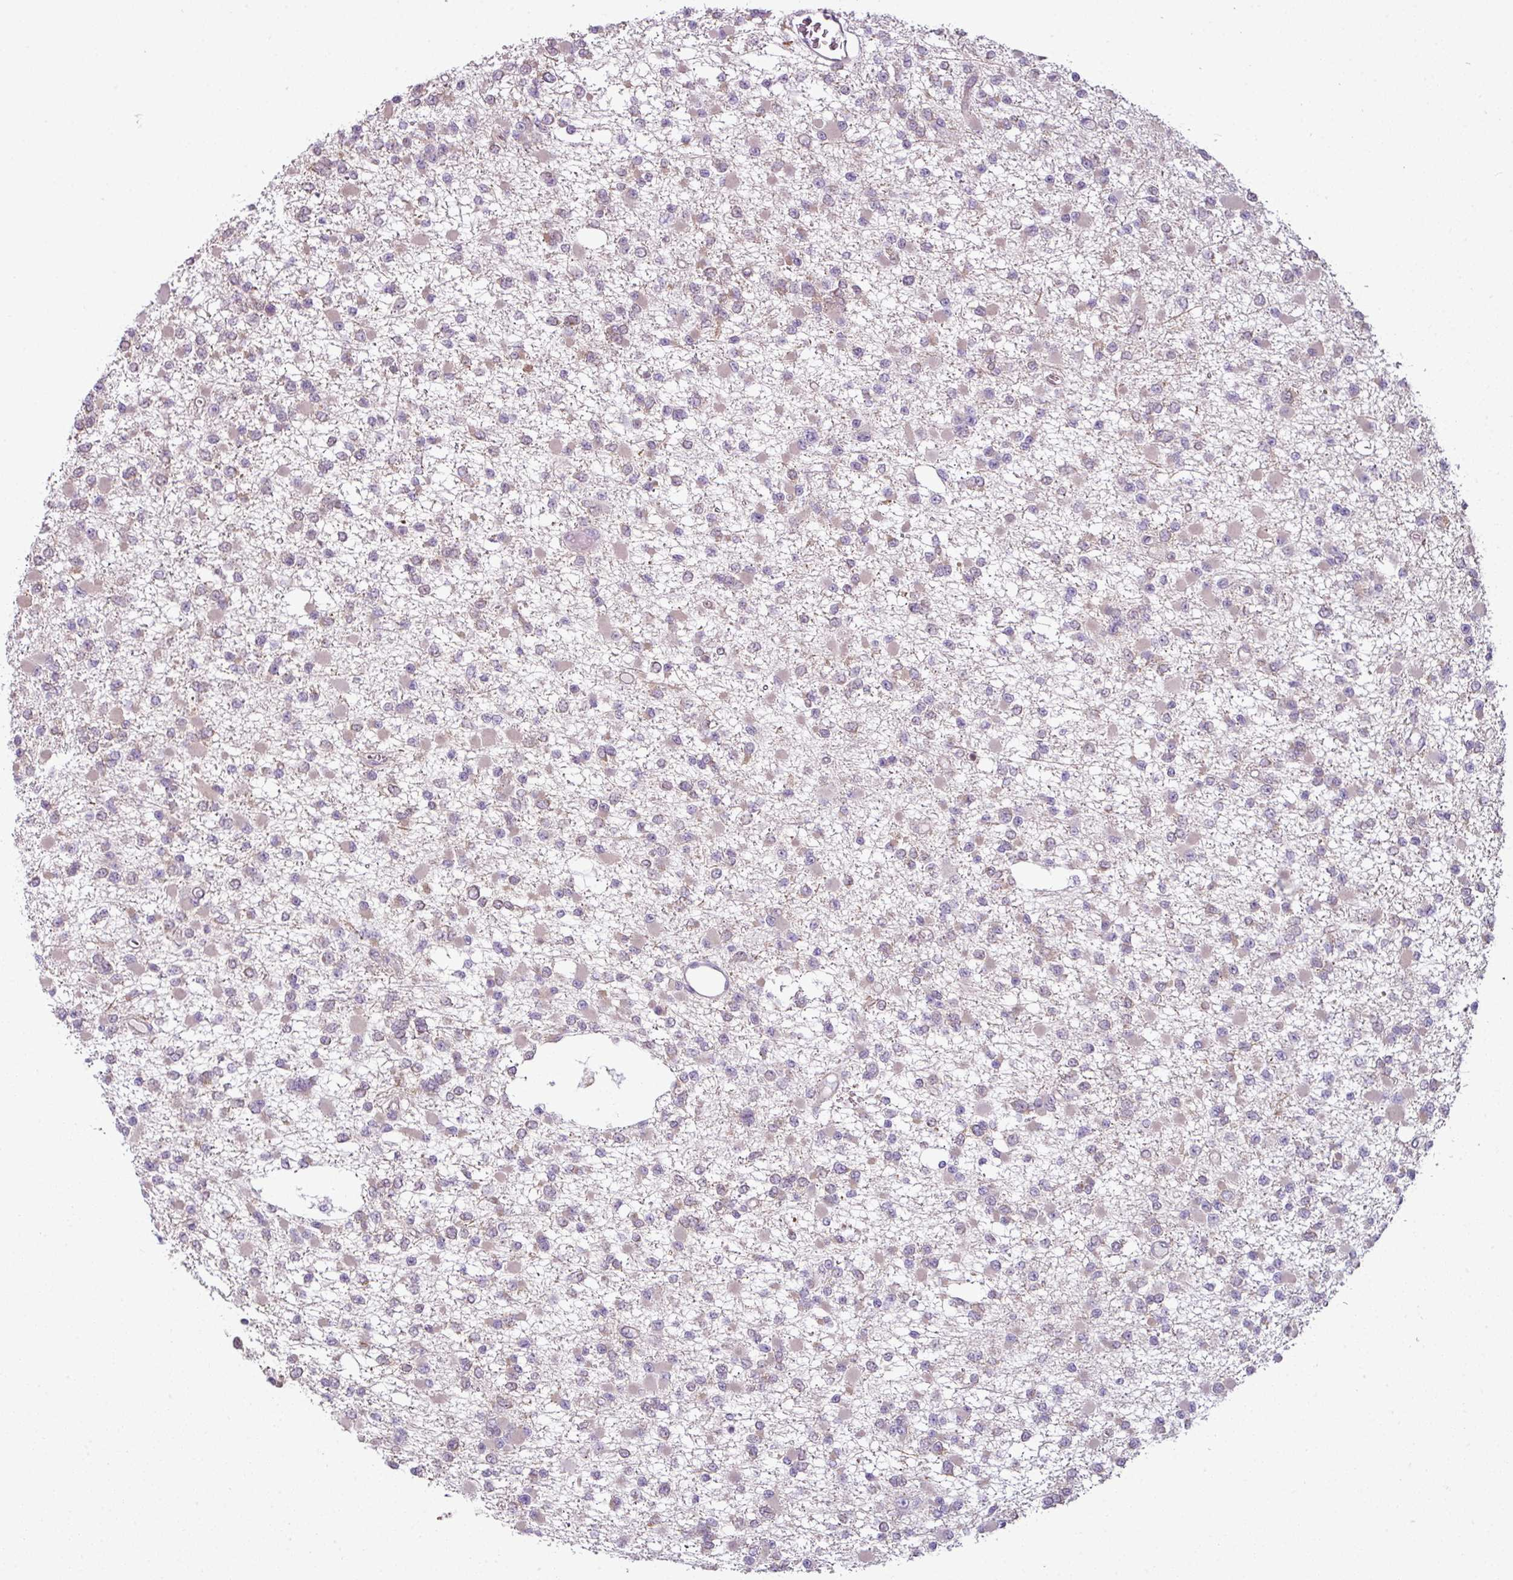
{"staining": {"intensity": "negative", "quantity": "none", "location": "none"}, "tissue": "glioma", "cell_type": "Tumor cells", "image_type": "cancer", "snomed": [{"axis": "morphology", "description": "Glioma, malignant, Low grade"}, {"axis": "topography", "description": "Brain"}], "caption": "This is an immunohistochemistry (IHC) histopathology image of human glioma. There is no staining in tumor cells.", "gene": "DERPC", "patient": {"sex": "female", "age": 22}}